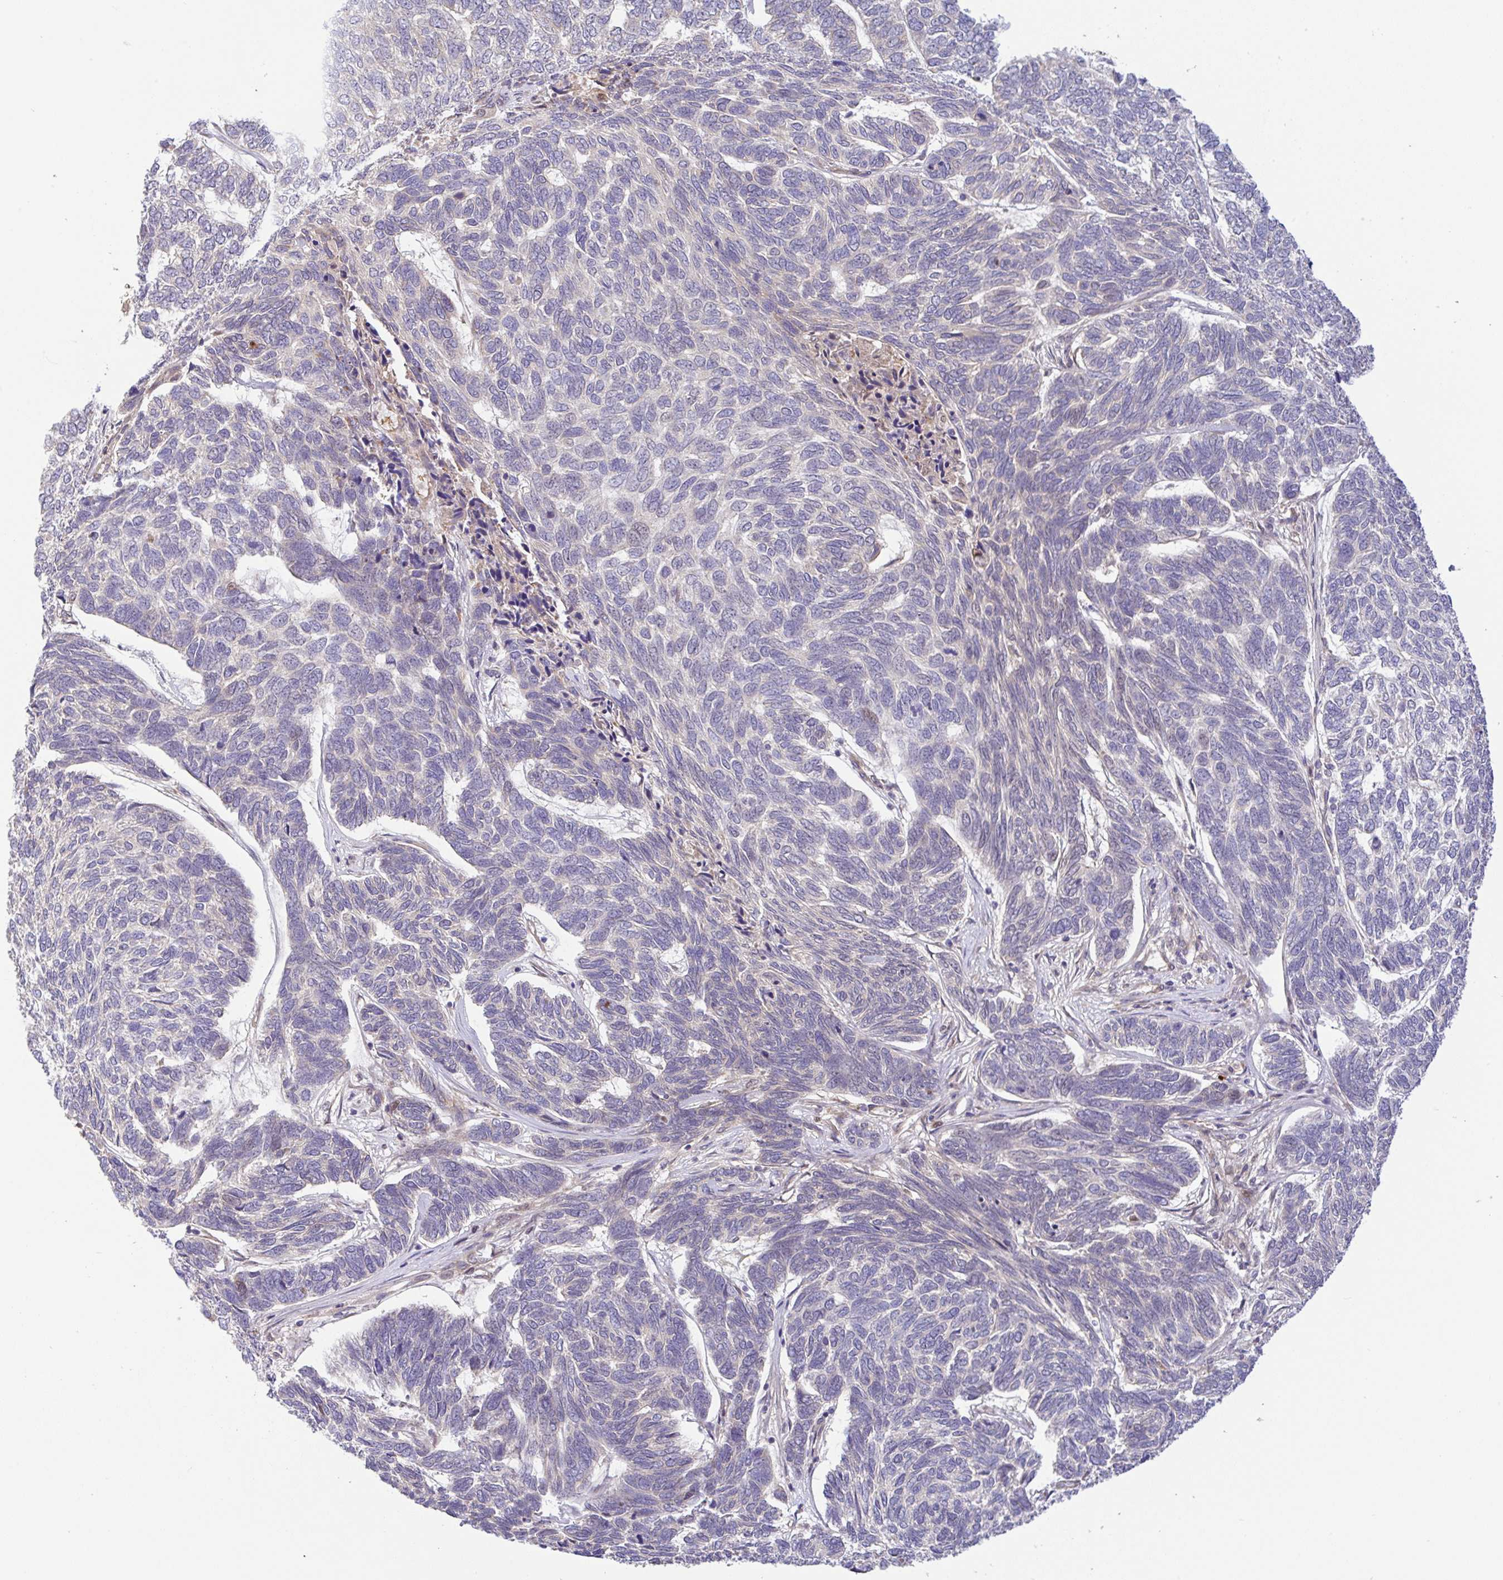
{"staining": {"intensity": "negative", "quantity": "none", "location": "none"}, "tissue": "skin cancer", "cell_type": "Tumor cells", "image_type": "cancer", "snomed": [{"axis": "morphology", "description": "Basal cell carcinoma"}, {"axis": "topography", "description": "Skin"}], "caption": "IHC histopathology image of human basal cell carcinoma (skin) stained for a protein (brown), which displays no expression in tumor cells.", "gene": "UBE4A", "patient": {"sex": "female", "age": 65}}